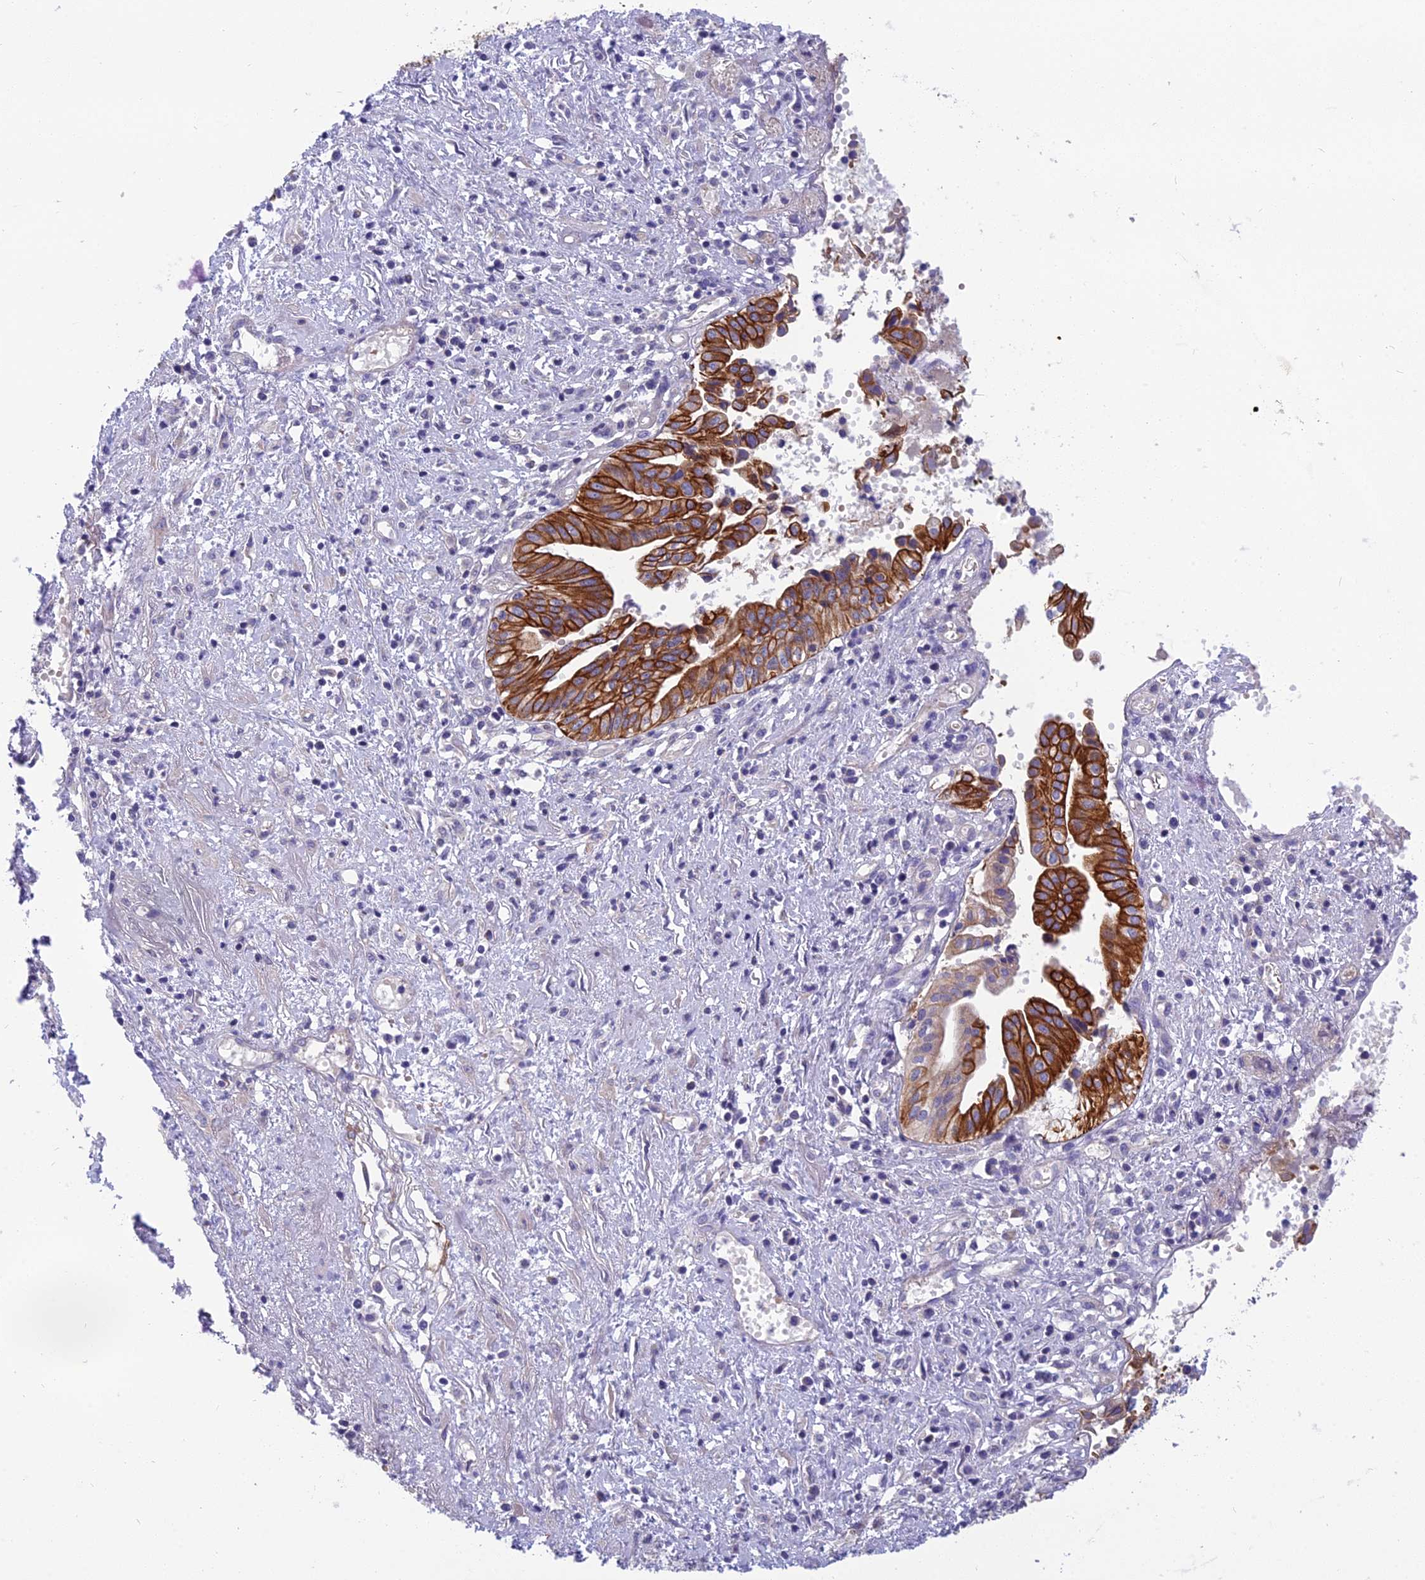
{"staining": {"intensity": "strong", "quantity": ">75%", "location": "cytoplasmic/membranous"}, "tissue": "pancreatic cancer", "cell_type": "Tumor cells", "image_type": "cancer", "snomed": [{"axis": "morphology", "description": "Adenocarcinoma, NOS"}, {"axis": "topography", "description": "Pancreas"}], "caption": "About >75% of tumor cells in human adenocarcinoma (pancreatic) exhibit strong cytoplasmic/membranous protein expression as visualized by brown immunohistochemical staining.", "gene": "RBM41", "patient": {"sex": "female", "age": 50}}